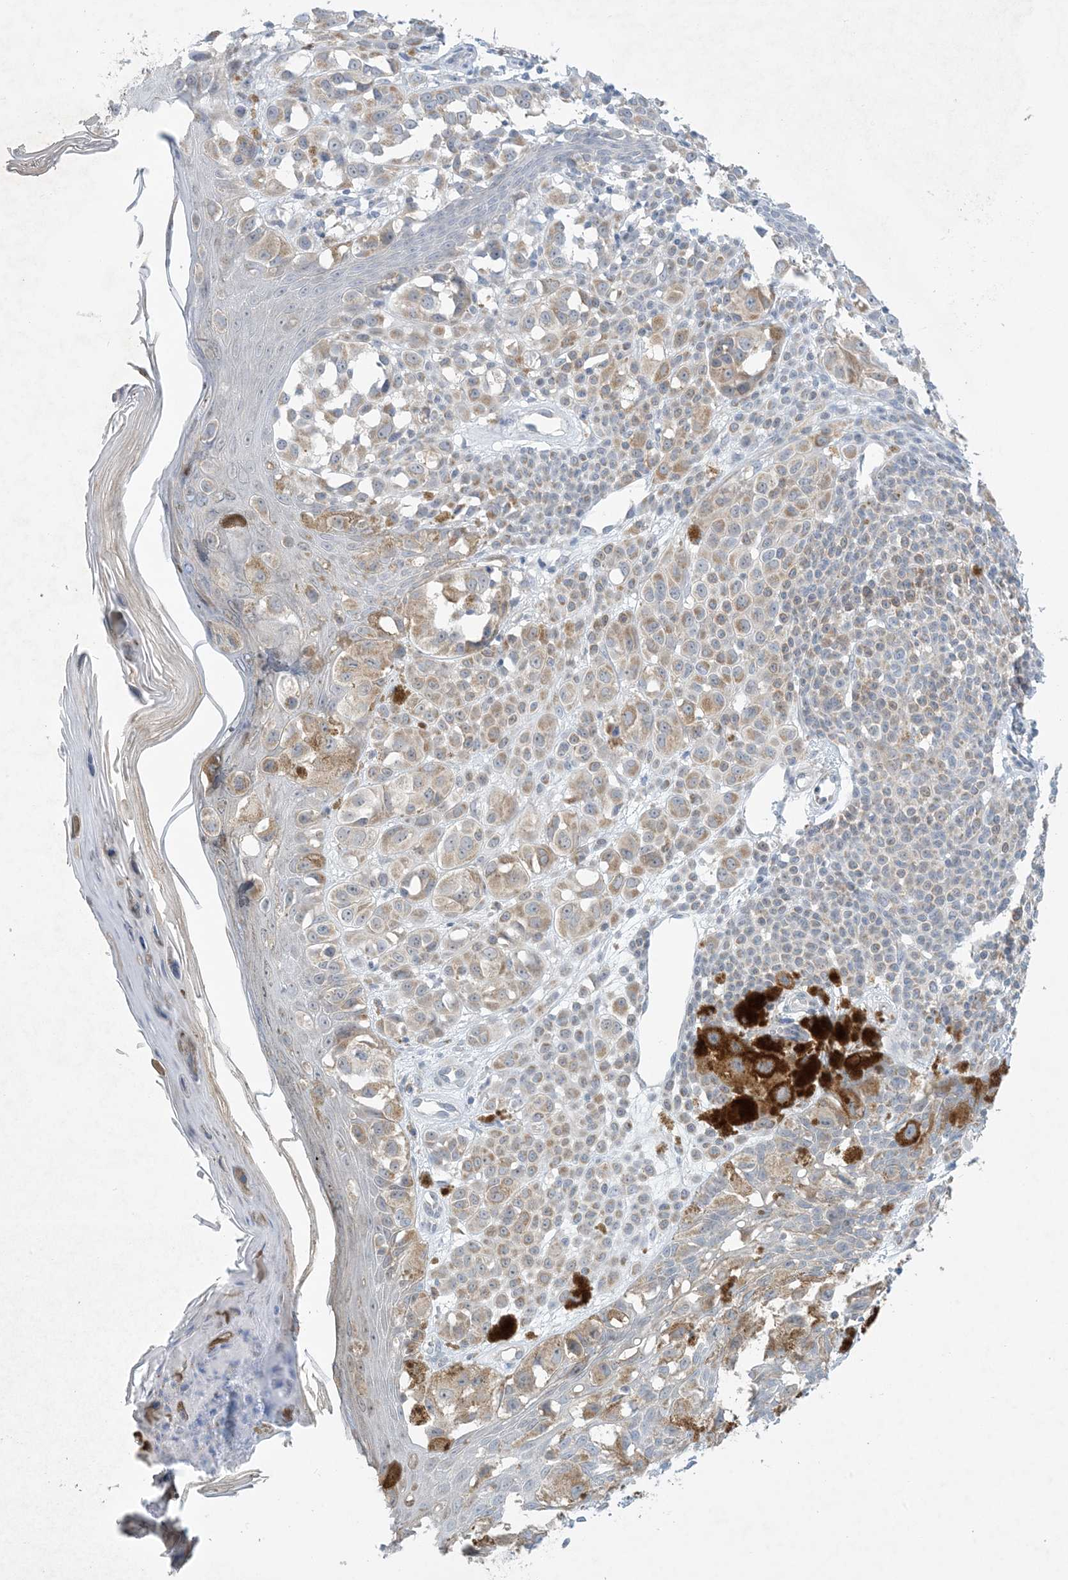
{"staining": {"intensity": "moderate", "quantity": "25%-75%", "location": "cytoplasmic/membranous"}, "tissue": "melanoma", "cell_type": "Tumor cells", "image_type": "cancer", "snomed": [{"axis": "morphology", "description": "Malignant melanoma, NOS"}, {"axis": "topography", "description": "Skin of leg"}], "caption": "Immunohistochemistry (IHC) of malignant melanoma demonstrates medium levels of moderate cytoplasmic/membranous expression in approximately 25%-75% of tumor cells. (IHC, brightfield microscopy, high magnification).", "gene": "MRPS18A", "patient": {"sex": "female", "age": 72}}